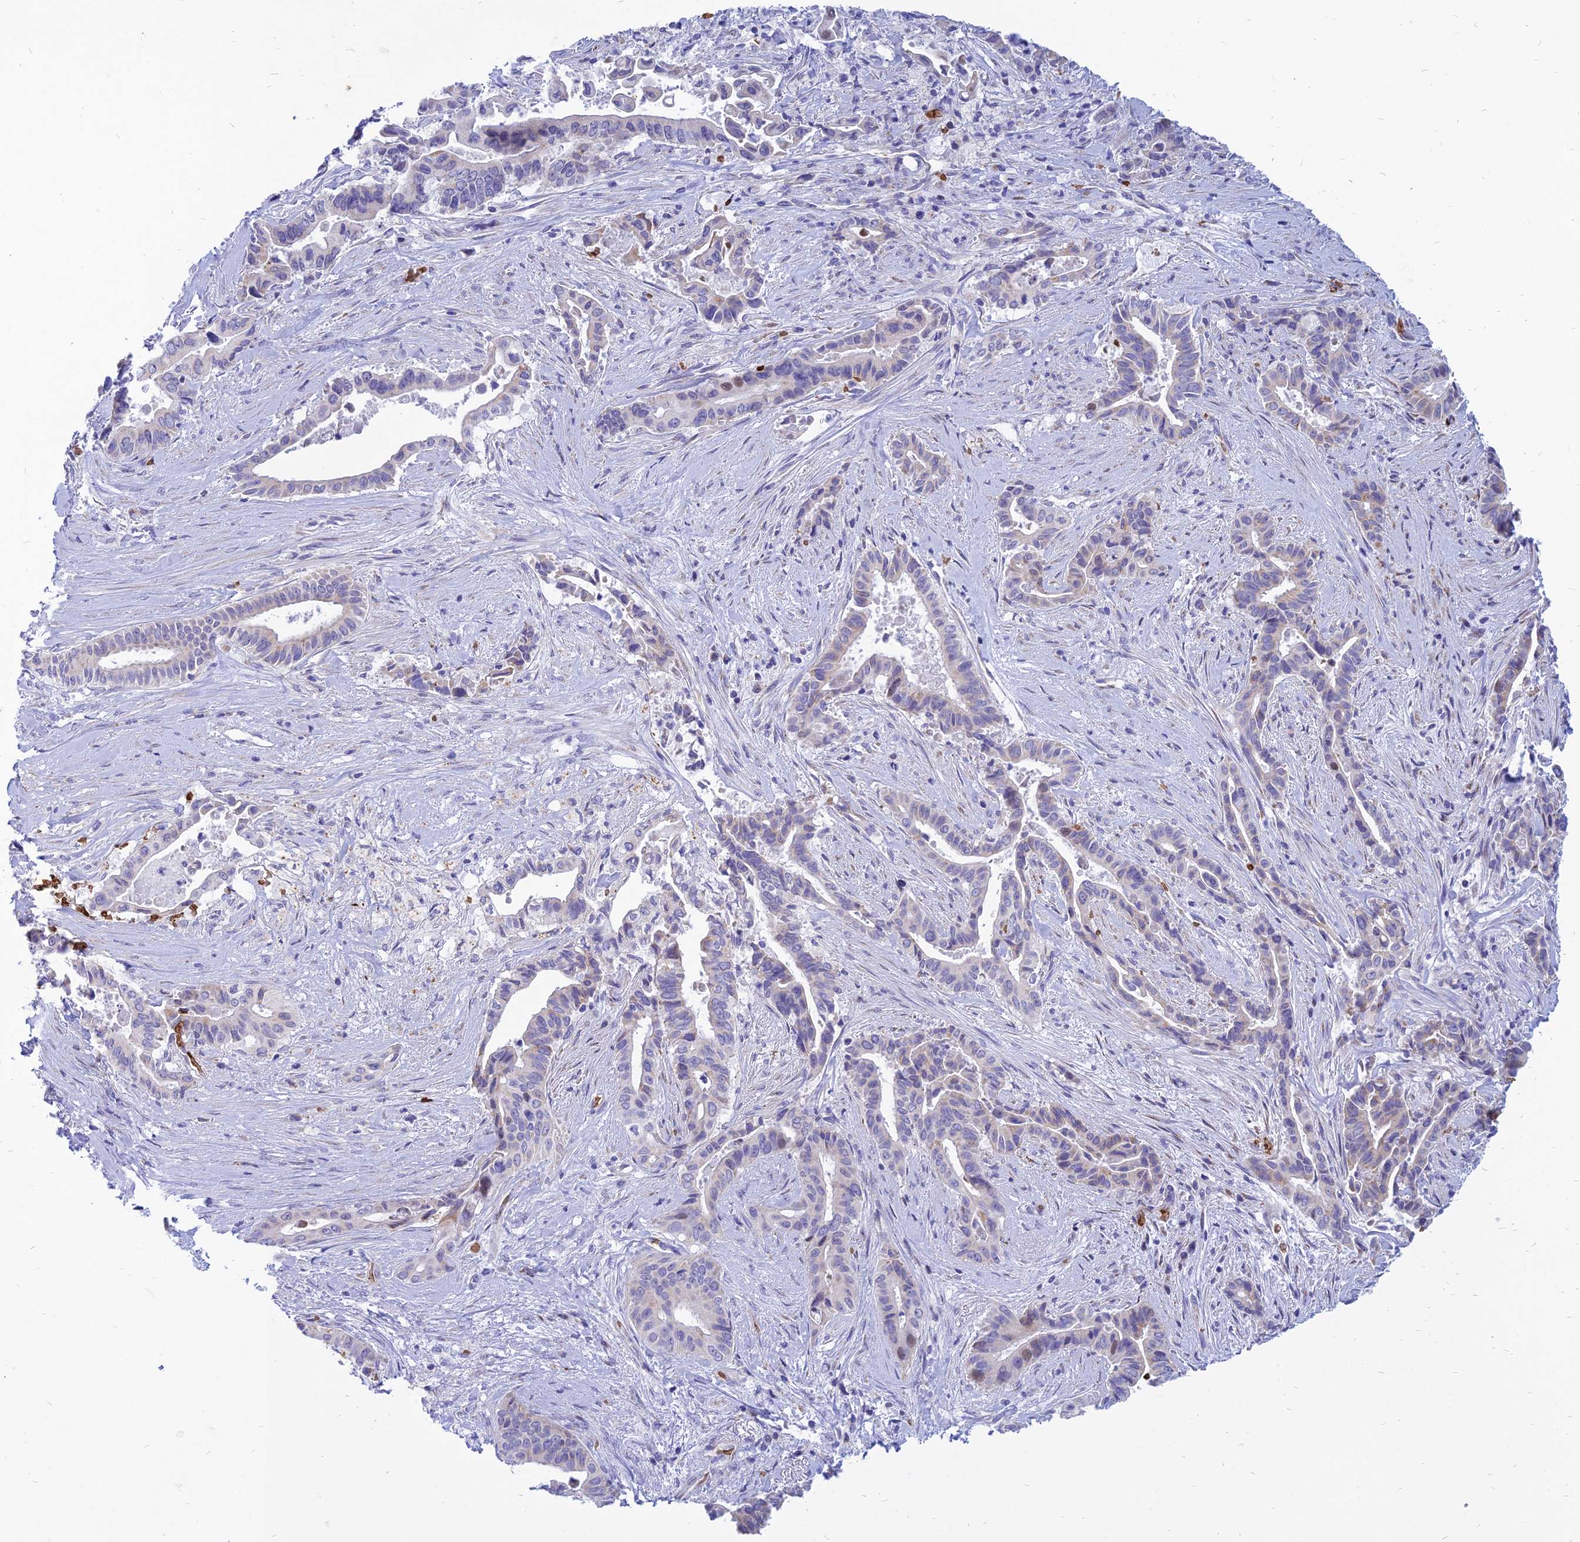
{"staining": {"intensity": "negative", "quantity": "none", "location": "none"}, "tissue": "pancreatic cancer", "cell_type": "Tumor cells", "image_type": "cancer", "snomed": [{"axis": "morphology", "description": "Adenocarcinoma, NOS"}, {"axis": "topography", "description": "Pancreas"}], "caption": "A high-resolution histopathology image shows immunohistochemistry (IHC) staining of pancreatic cancer (adenocarcinoma), which displays no significant positivity in tumor cells.", "gene": "HHAT", "patient": {"sex": "female", "age": 77}}